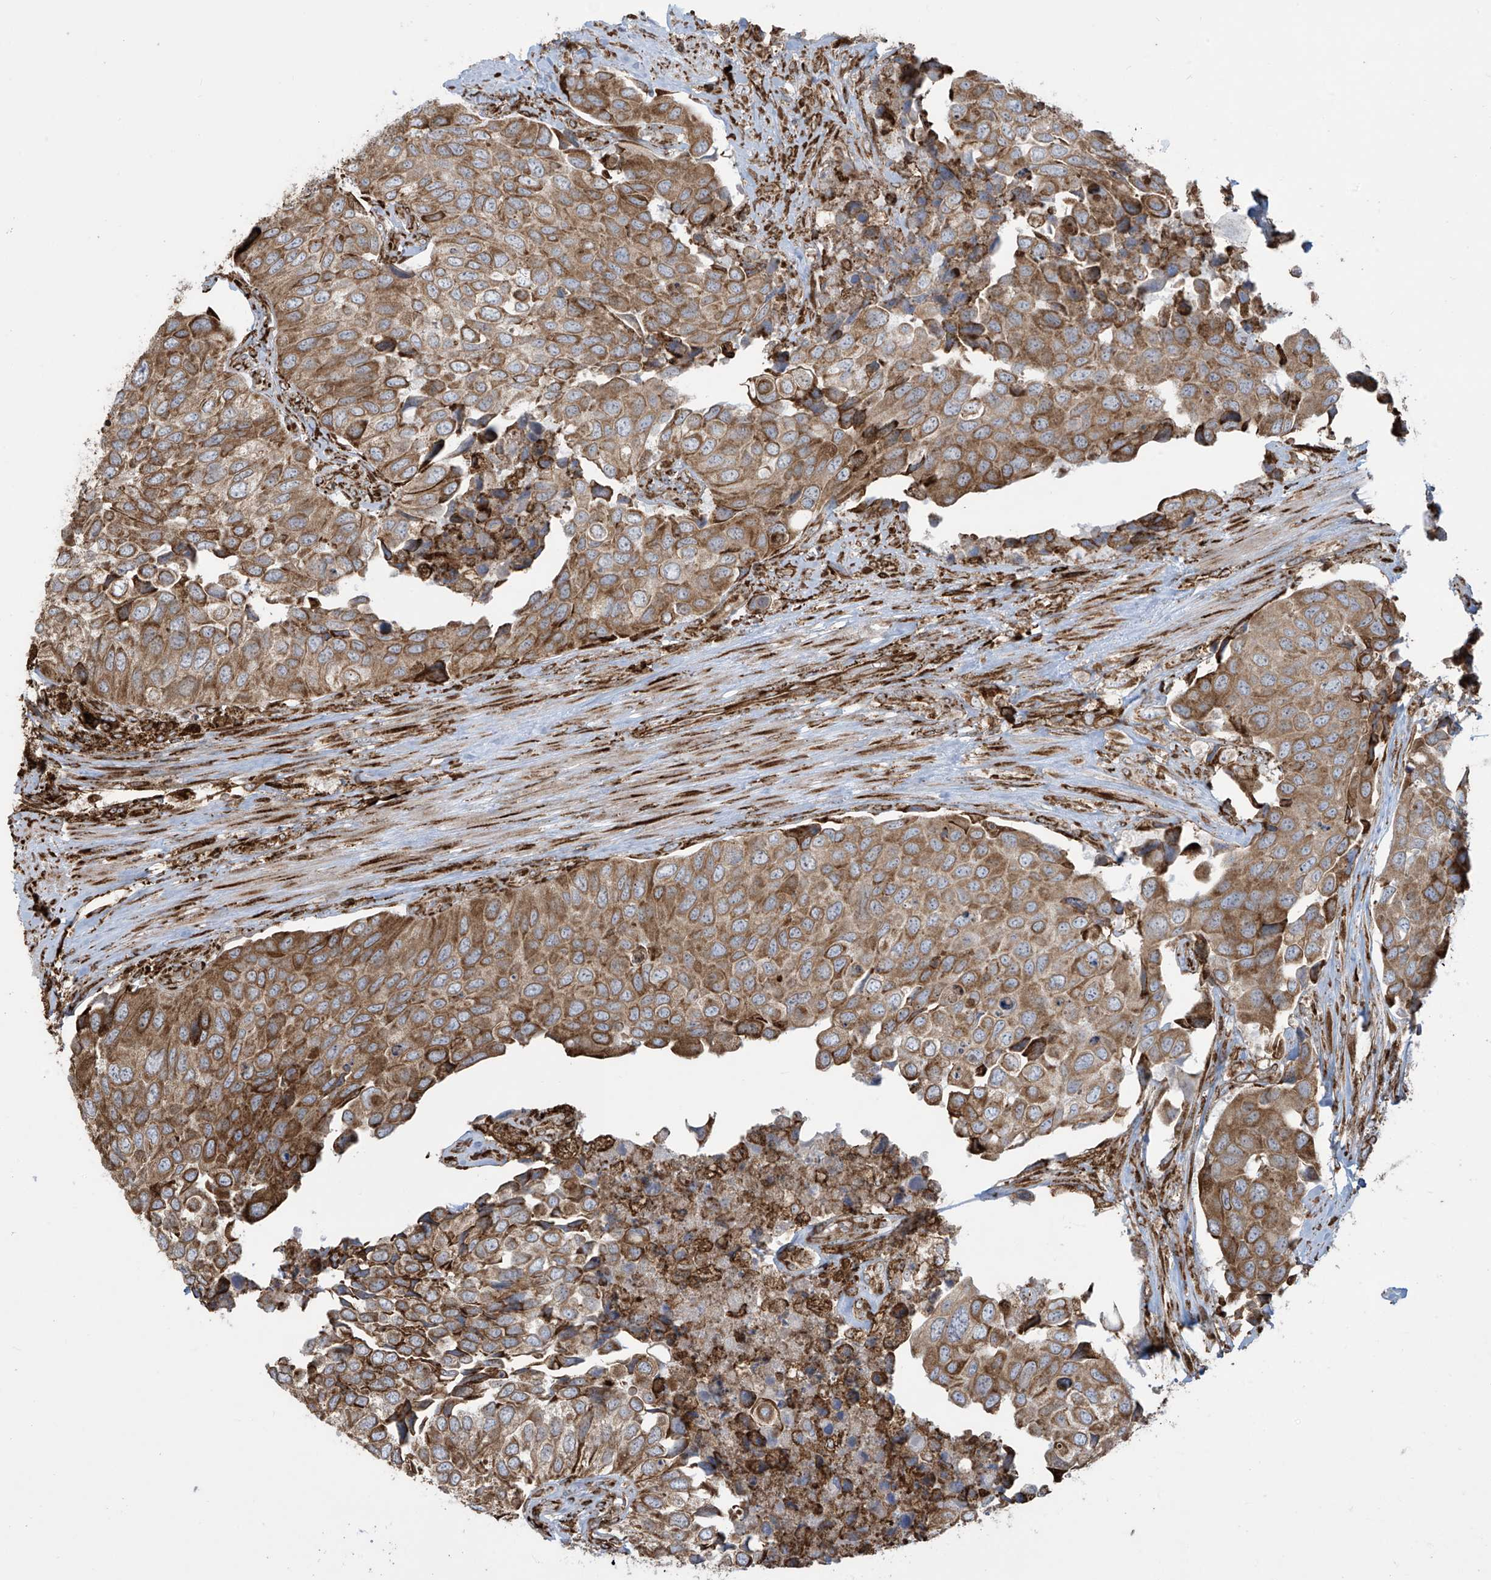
{"staining": {"intensity": "moderate", "quantity": ">75%", "location": "cytoplasmic/membranous"}, "tissue": "urothelial cancer", "cell_type": "Tumor cells", "image_type": "cancer", "snomed": [{"axis": "morphology", "description": "Urothelial carcinoma, High grade"}, {"axis": "topography", "description": "Urinary bladder"}], "caption": "Urothelial cancer tissue shows moderate cytoplasmic/membranous positivity in about >75% of tumor cells, visualized by immunohistochemistry. (DAB IHC with brightfield microscopy, high magnification).", "gene": "MX1", "patient": {"sex": "male", "age": 74}}